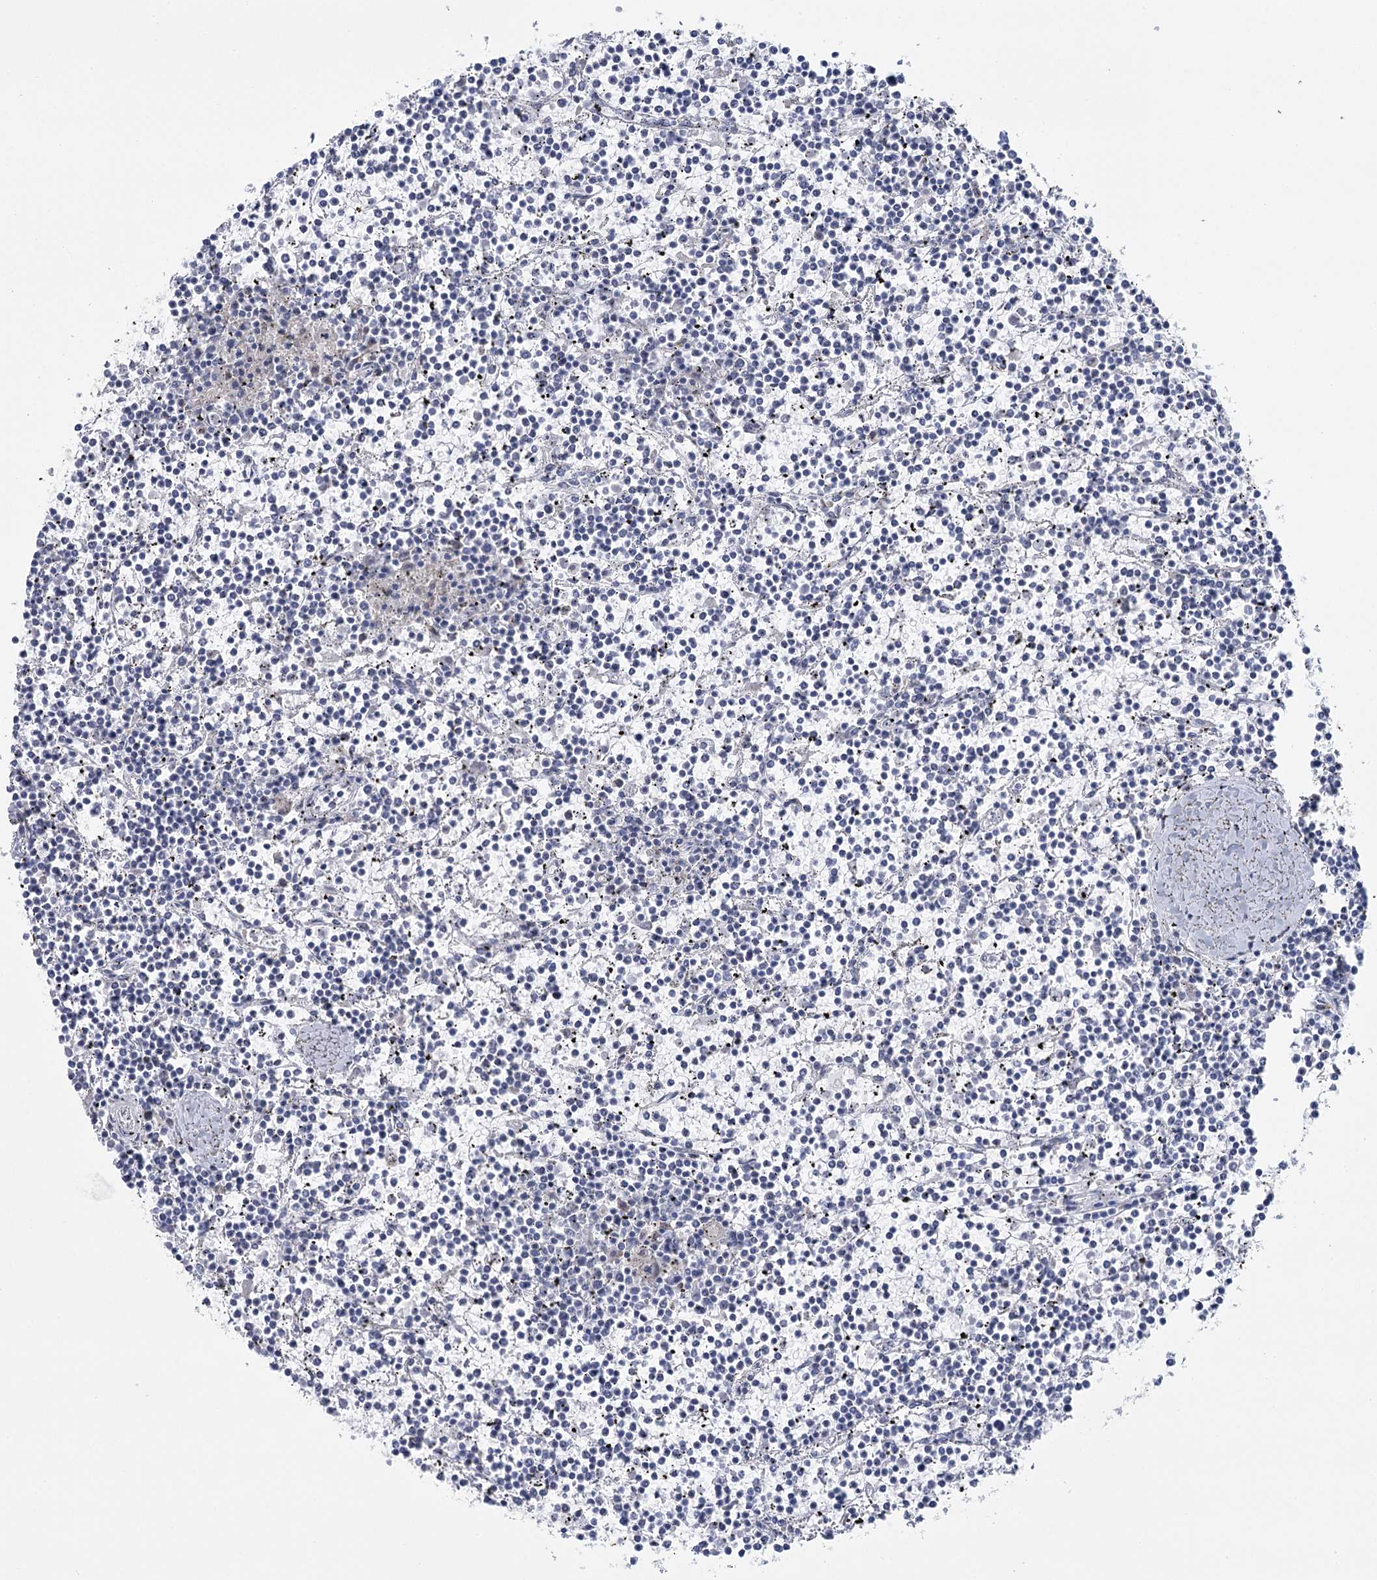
{"staining": {"intensity": "negative", "quantity": "none", "location": "none"}, "tissue": "lymphoma", "cell_type": "Tumor cells", "image_type": "cancer", "snomed": [{"axis": "morphology", "description": "Malignant lymphoma, non-Hodgkin's type, Low grade"}, {"axis": "topography", "description": "Spleen"}], "caption": "Low-grade malignant lymphoma, non-Hodgkin's type was stained to show a protein in brown. There is no significant staining in tumor cells.", "gene": "CCDC88A", "patient": {"sex": "female", "age": 19}}